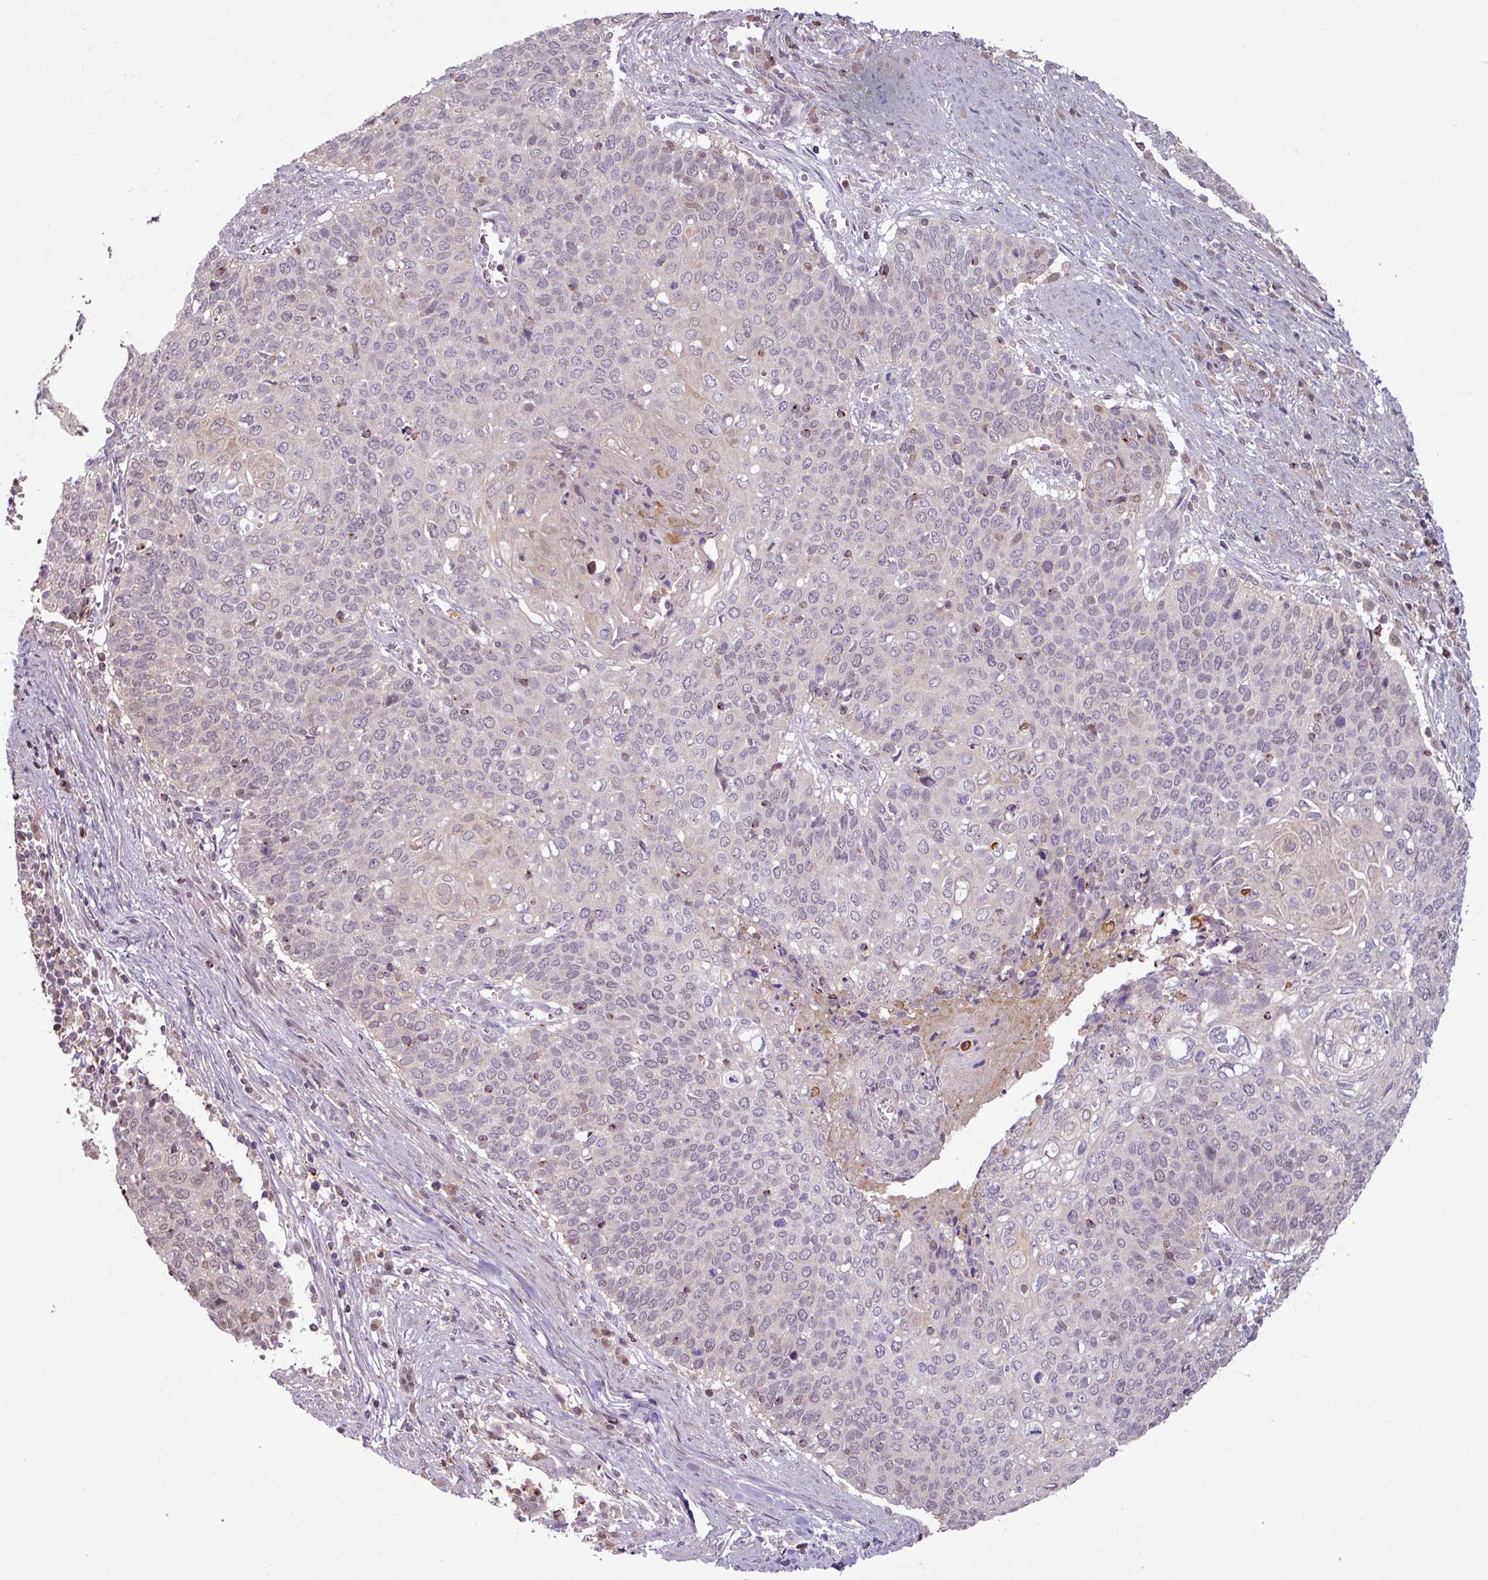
{"staining": {"intensity": "weak", "quantity": "<25%", "location": "nuclear"}, "tissue": "cervical cancer", "cell_type": "Tumor cells", "image_type": "cancer", "snomed": [{"axis": "morphology", "description": "Squamous cell carcinoma, NOS"}, {"axis": "topography", "description": "Cervix"}], "caption": "IHC histopathology image of neoplastic tissue: human cervical cancer (squamous cell carcinoma) stained with DAB (3,3'-diaminobenzidine) demonstrates no significant protein positivity in tumor cells.", "gene": "OR6B1", "patient": {"sex": "female", "age": 39}}